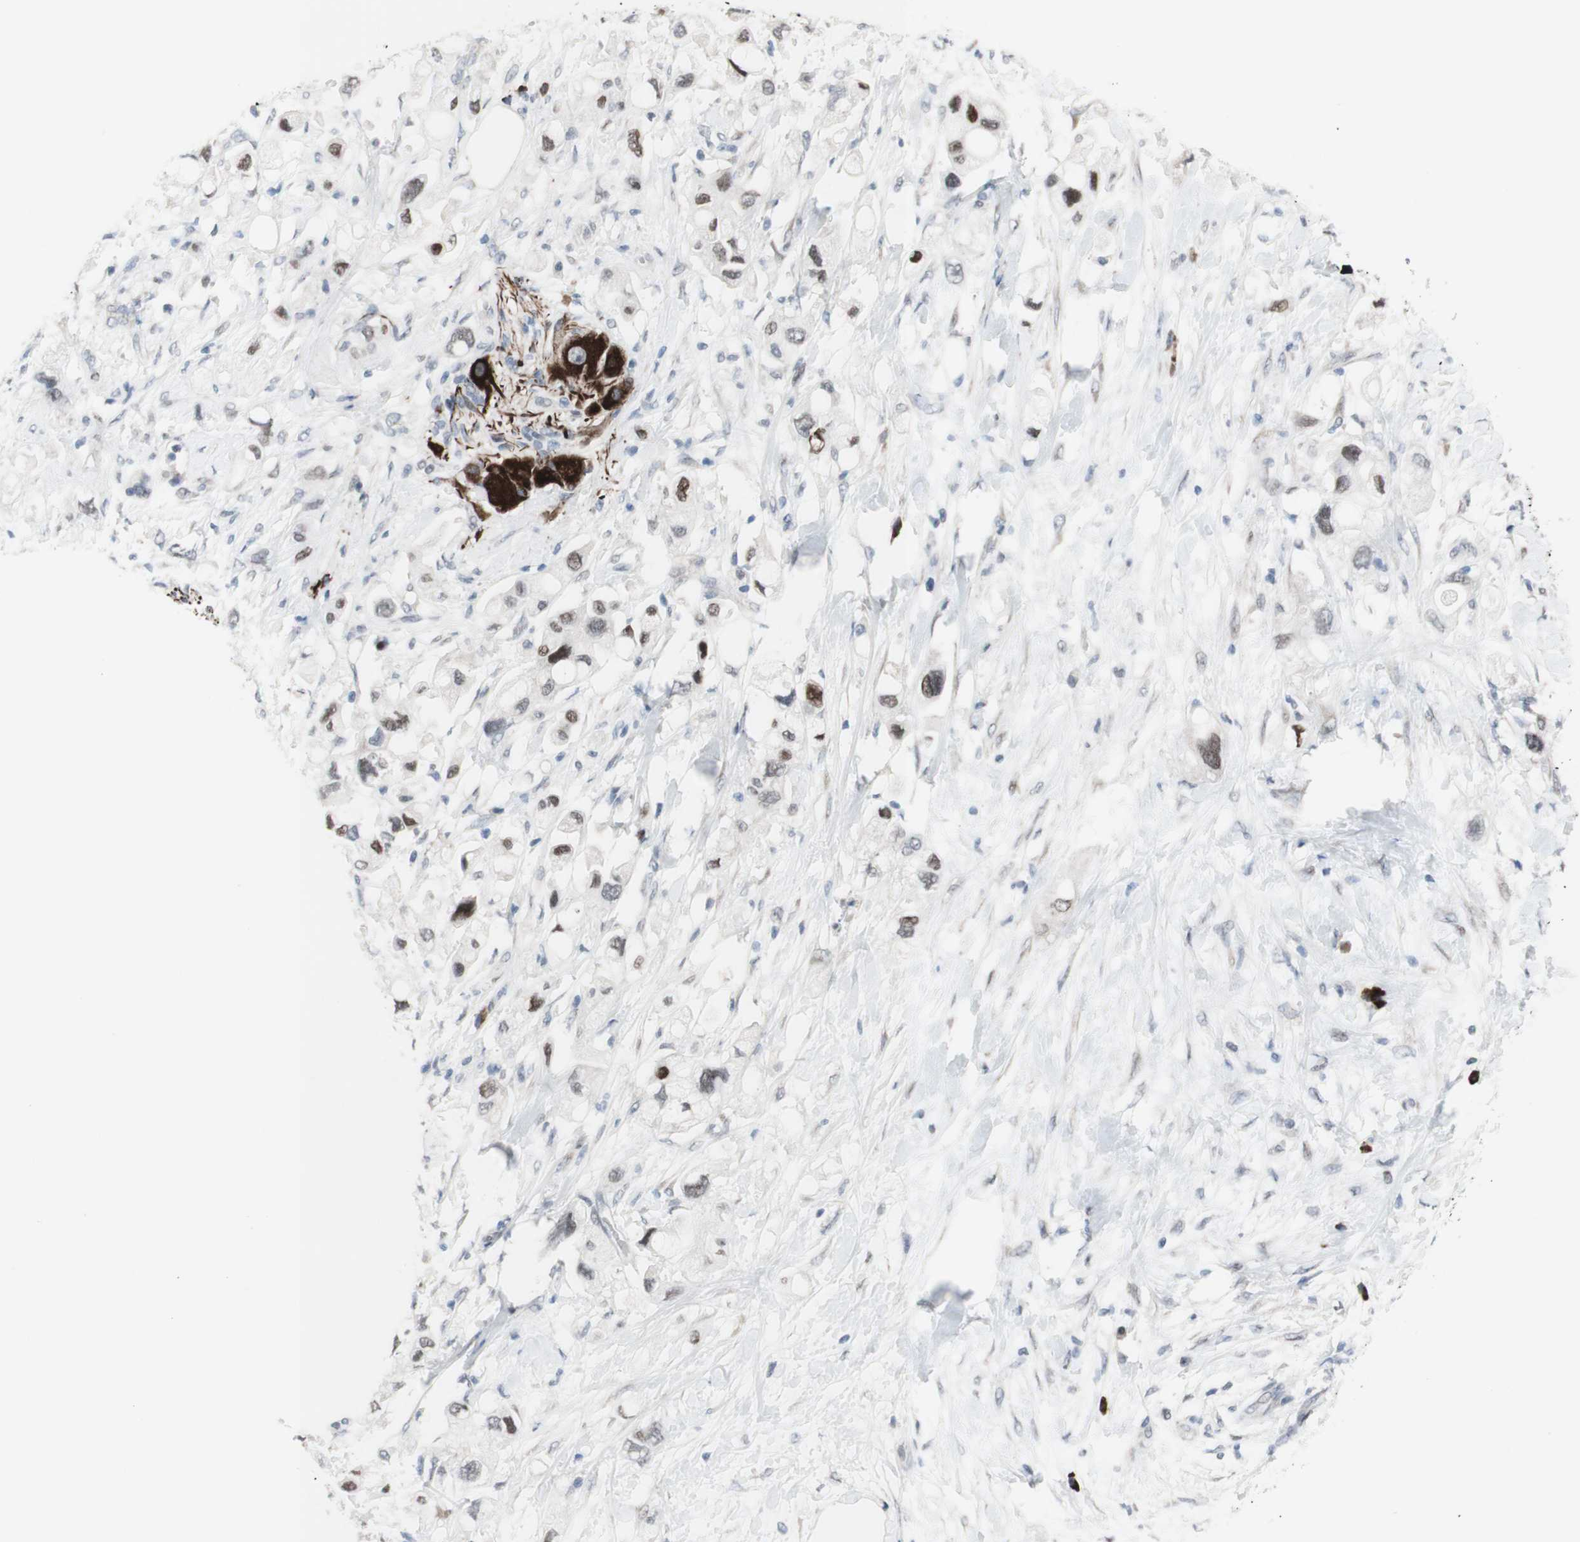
{"staining": {"intensity": "weak", "quantity": "<25%", "location": "cytoplasmic/membranous,nuclear"}, "tissue": "pancreatic cancer", "cell_type": "Tumor cells", "image_type": "cancer", "snomed": [{"axis": "morphology", "description": "Adenocarcinoma, NOS"}, {"axis": "topography", "description": "Pancreas"}], "caption": "Tumor cells show no significant staining in pancreatic cancer.", "gene": "PHTF2", "patient": {"sex": "female", "age": 56}}